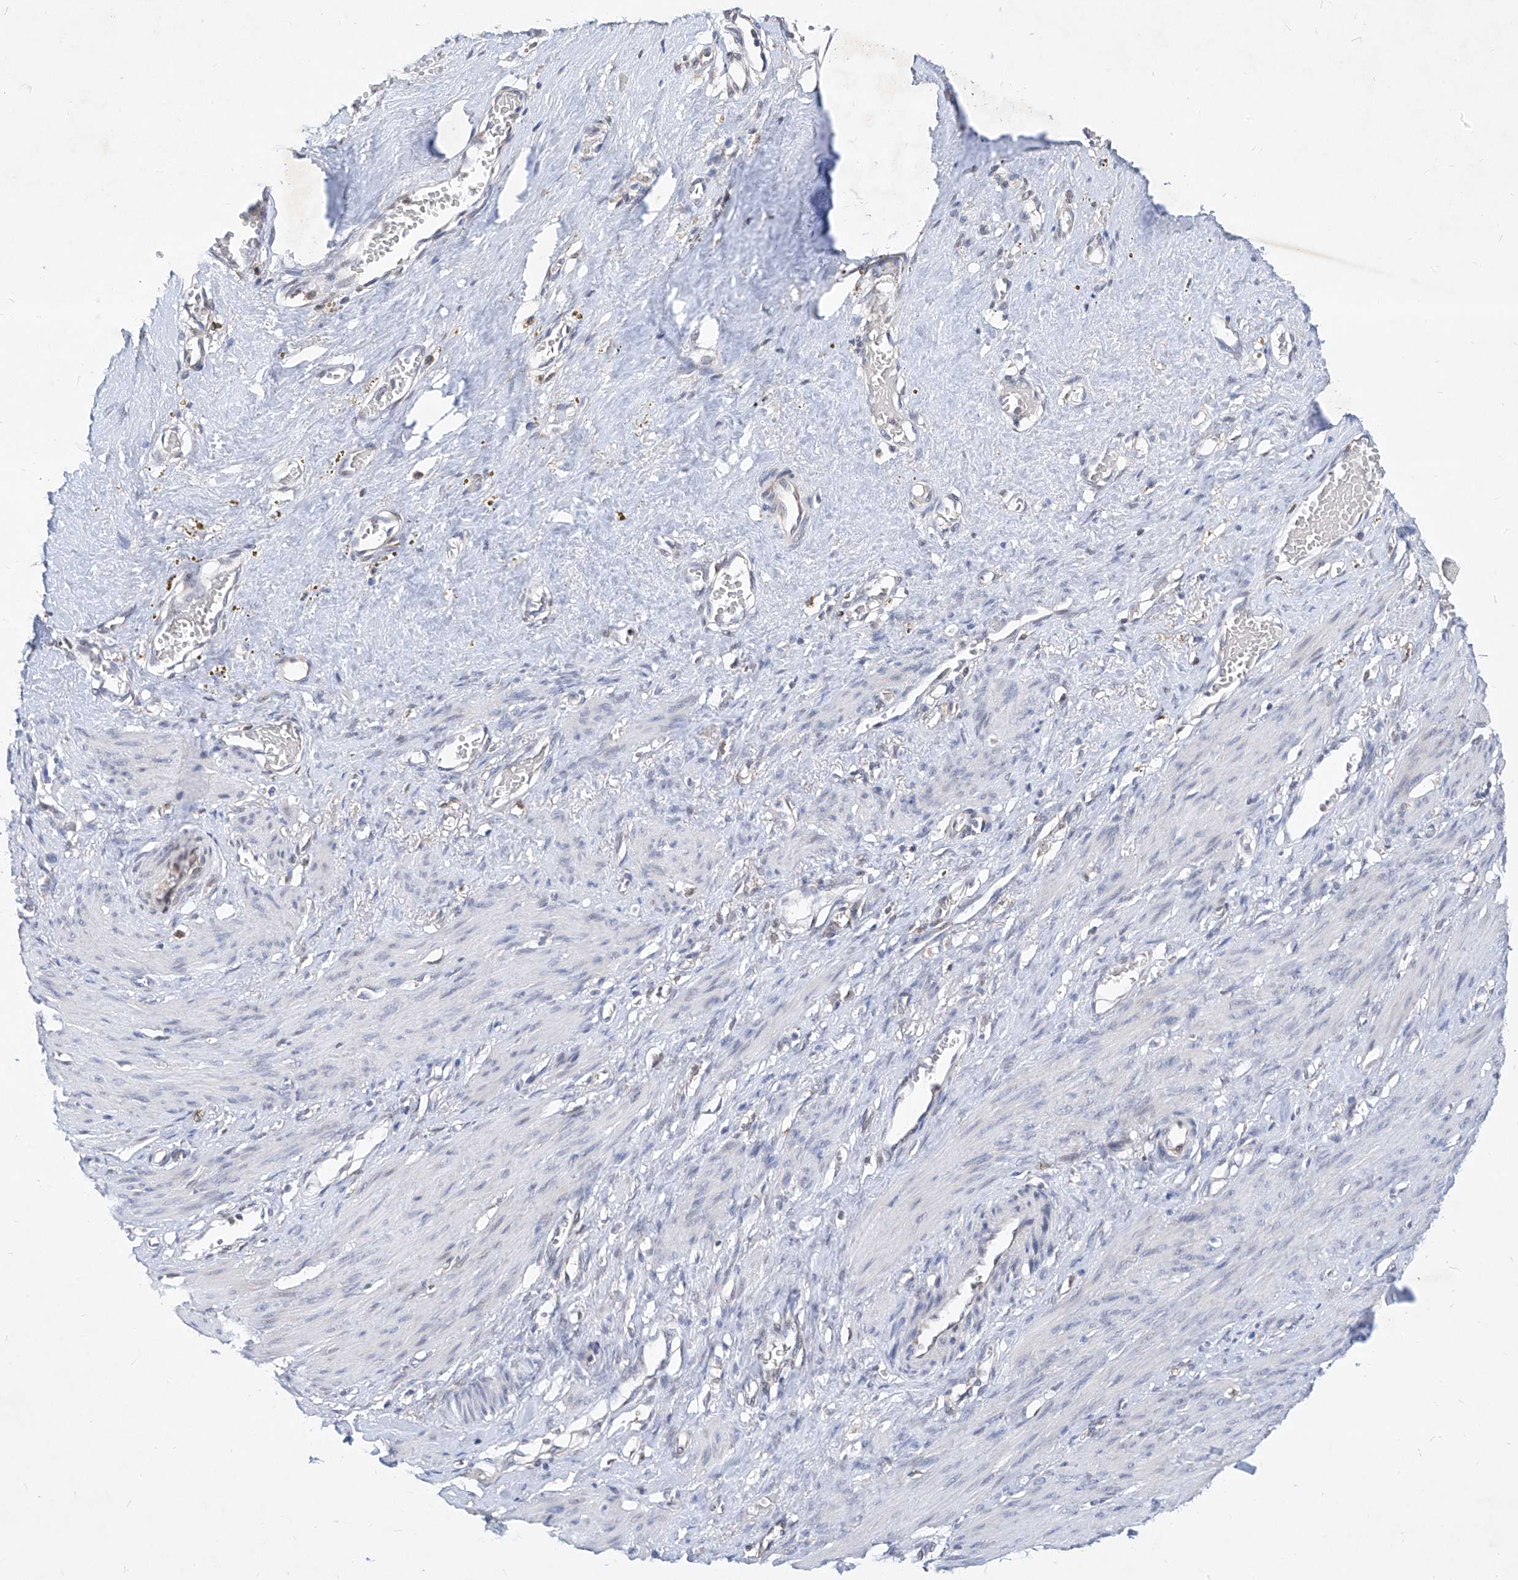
{"staining": {"intensity": "negative", "quantity": "none", "location": "none"}, "tissue": "smooth muscle", "cell_type": "Smooth muscle cells", "image_type": "normal", "snomed": [{"axis": "morphology", "description": "Normal tissue, NOS"}, {"axis": "topography", "description": "Endometrium"}], "caption": "Immunohistochemical staining of benign smooth muscle exhibits no significant staining in smooth muscle cells.", "gene": "MX2", "patient": {"sex": "female", "age": 33}}